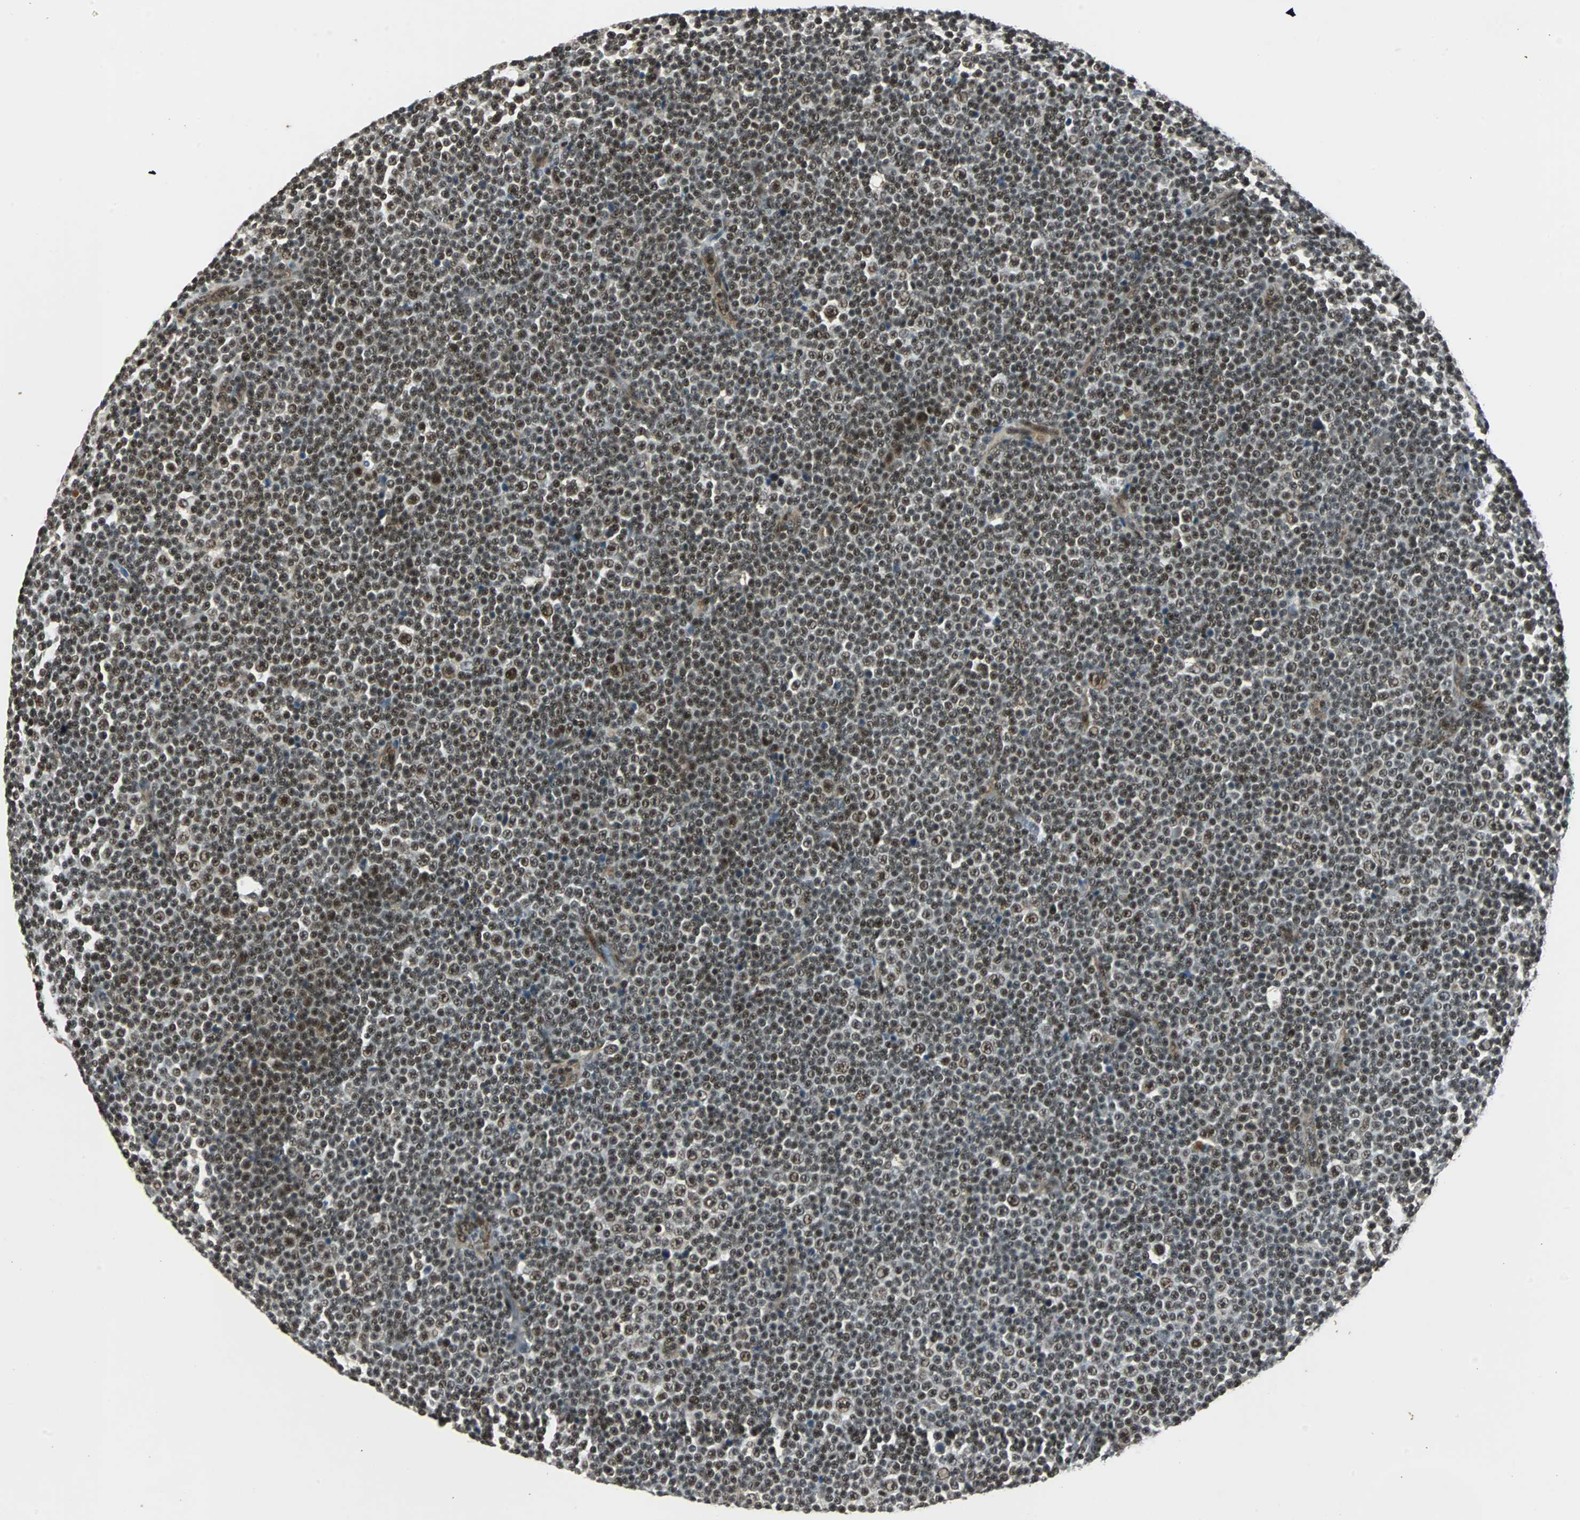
{"staining": {"intensity": "strong", "quantity": ">75%", "location": "nuclear"}, "tissue": "lymphoma", "cell_type": "Tumor cells", "image_type": "cancer", "snomed": [{"axis": "morphology", "description": "Malignant lymphoma, non-Hodgkin's type, Low grade"}, {"axis": "topography", "description": "Lymph node"}], "caption": "A brown stain shows strong nuclear staining of a protein in human lymphoma tumor cells. (Stains: DAB (3,3'-diaminobenzidine) in brown, nuclei in blue, Microscopy: brightfield microscopy at high magnification).", "gene": "TAF5", "patient": {"sex": "female", "age": 67}}